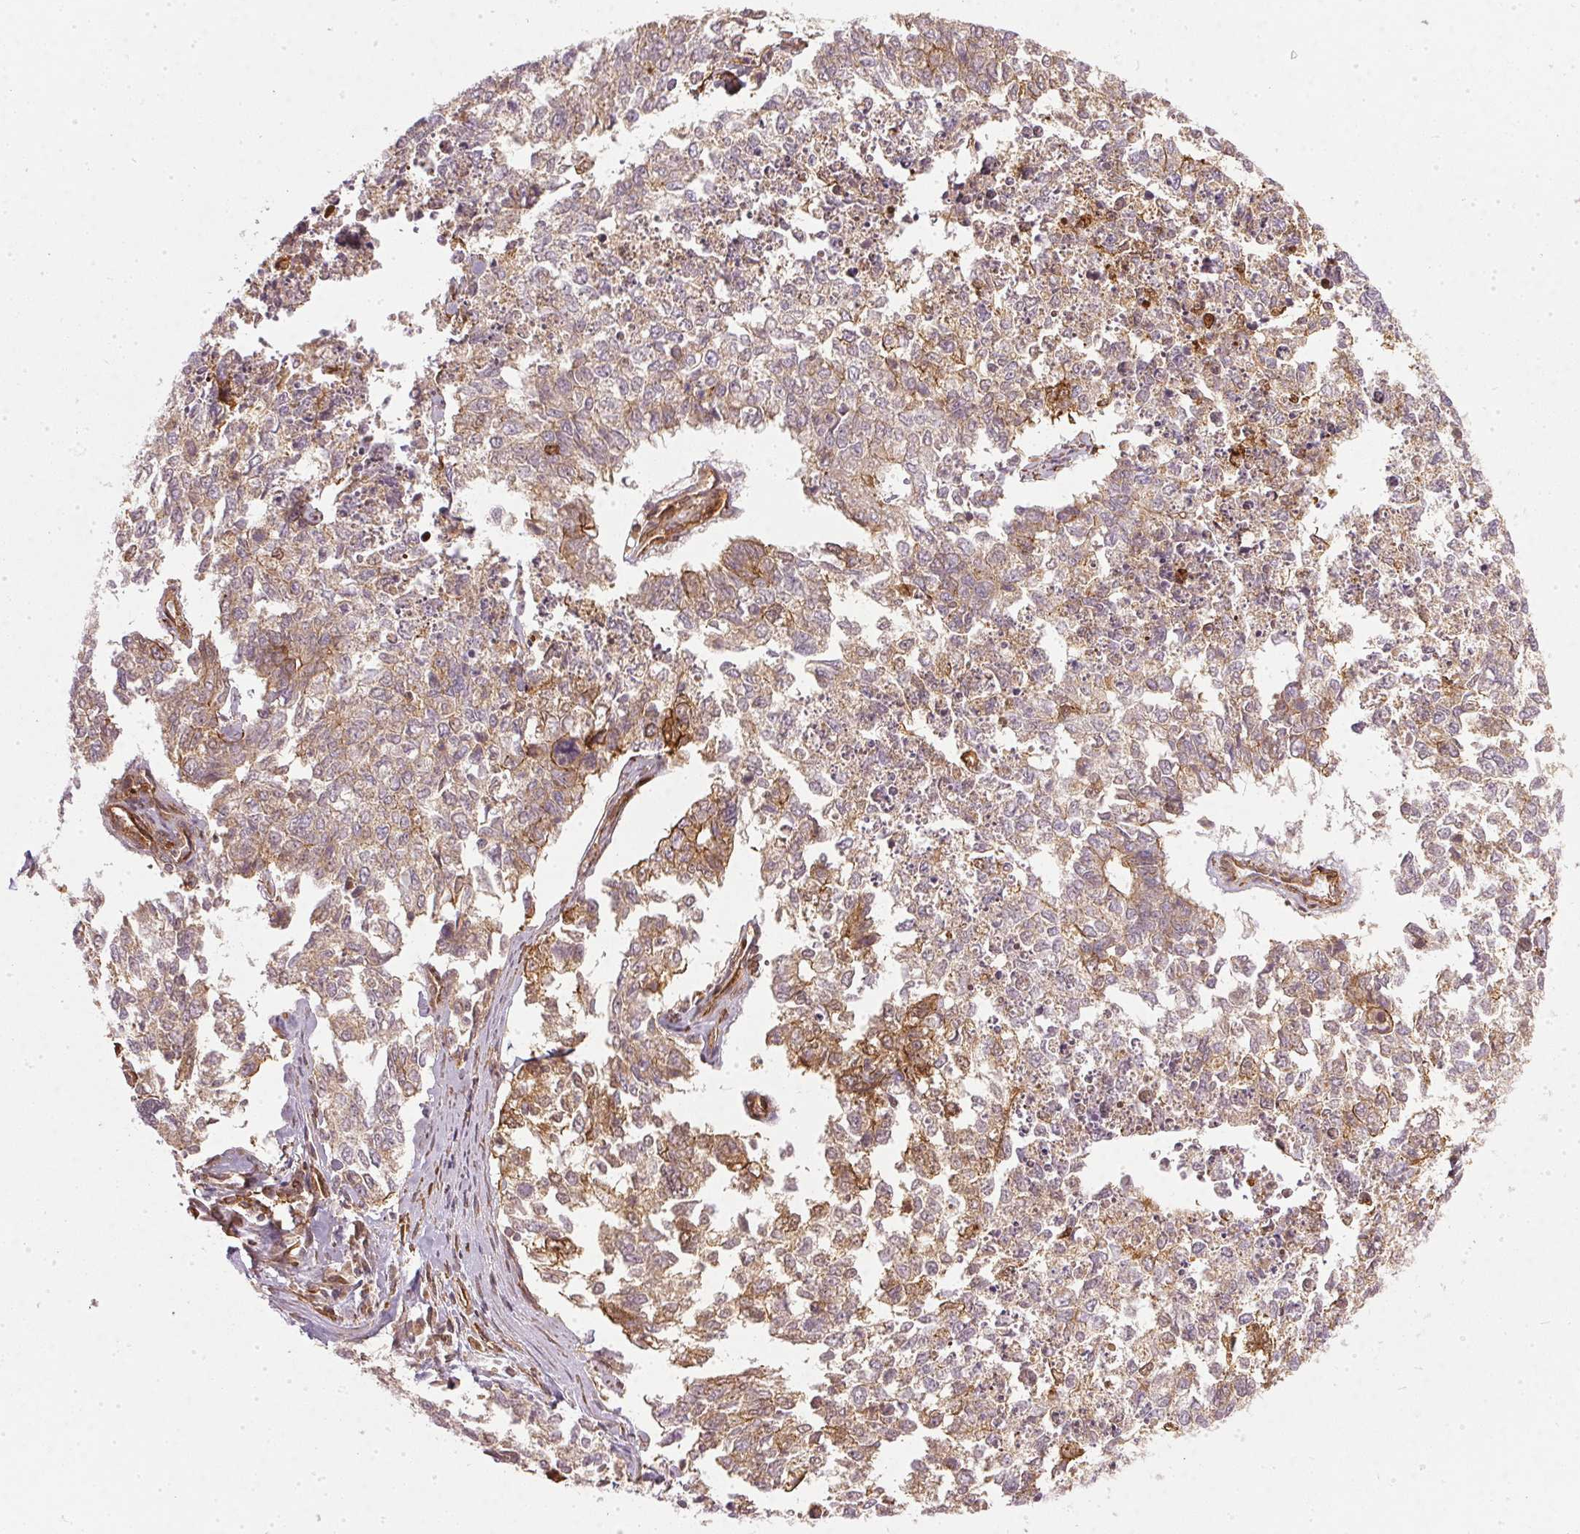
{"staining": {"intensity": "moderate", "quantity": ">75%", "location": "cytoplasmic/membranous"}, "tissue": "cervical cancer", "cell_type": "Tumor cells", "image_type": "cancer", "snomed": [{"axis": "morphology", "description": "Adenocarcinoma, NOS"}, {"axis": "topography", "description": "Cervix"}], "caption": "High-magnification brightfield microscopy of adenocarcinoma (cervical) stained with DAB (3,3'-diaminobenzidine) (brown) and counterstained with hematoxylin (blue). tumor cells exhibit moderate cytoplasmic/membranous positivity is seen in about>75% of cells. (DAB (3,3'-diaminobenzidine) = brown stain, brightfield microscopy at high magnification).", "gene": "NADK2", "patient": {"sex": "female", "age": 63}}